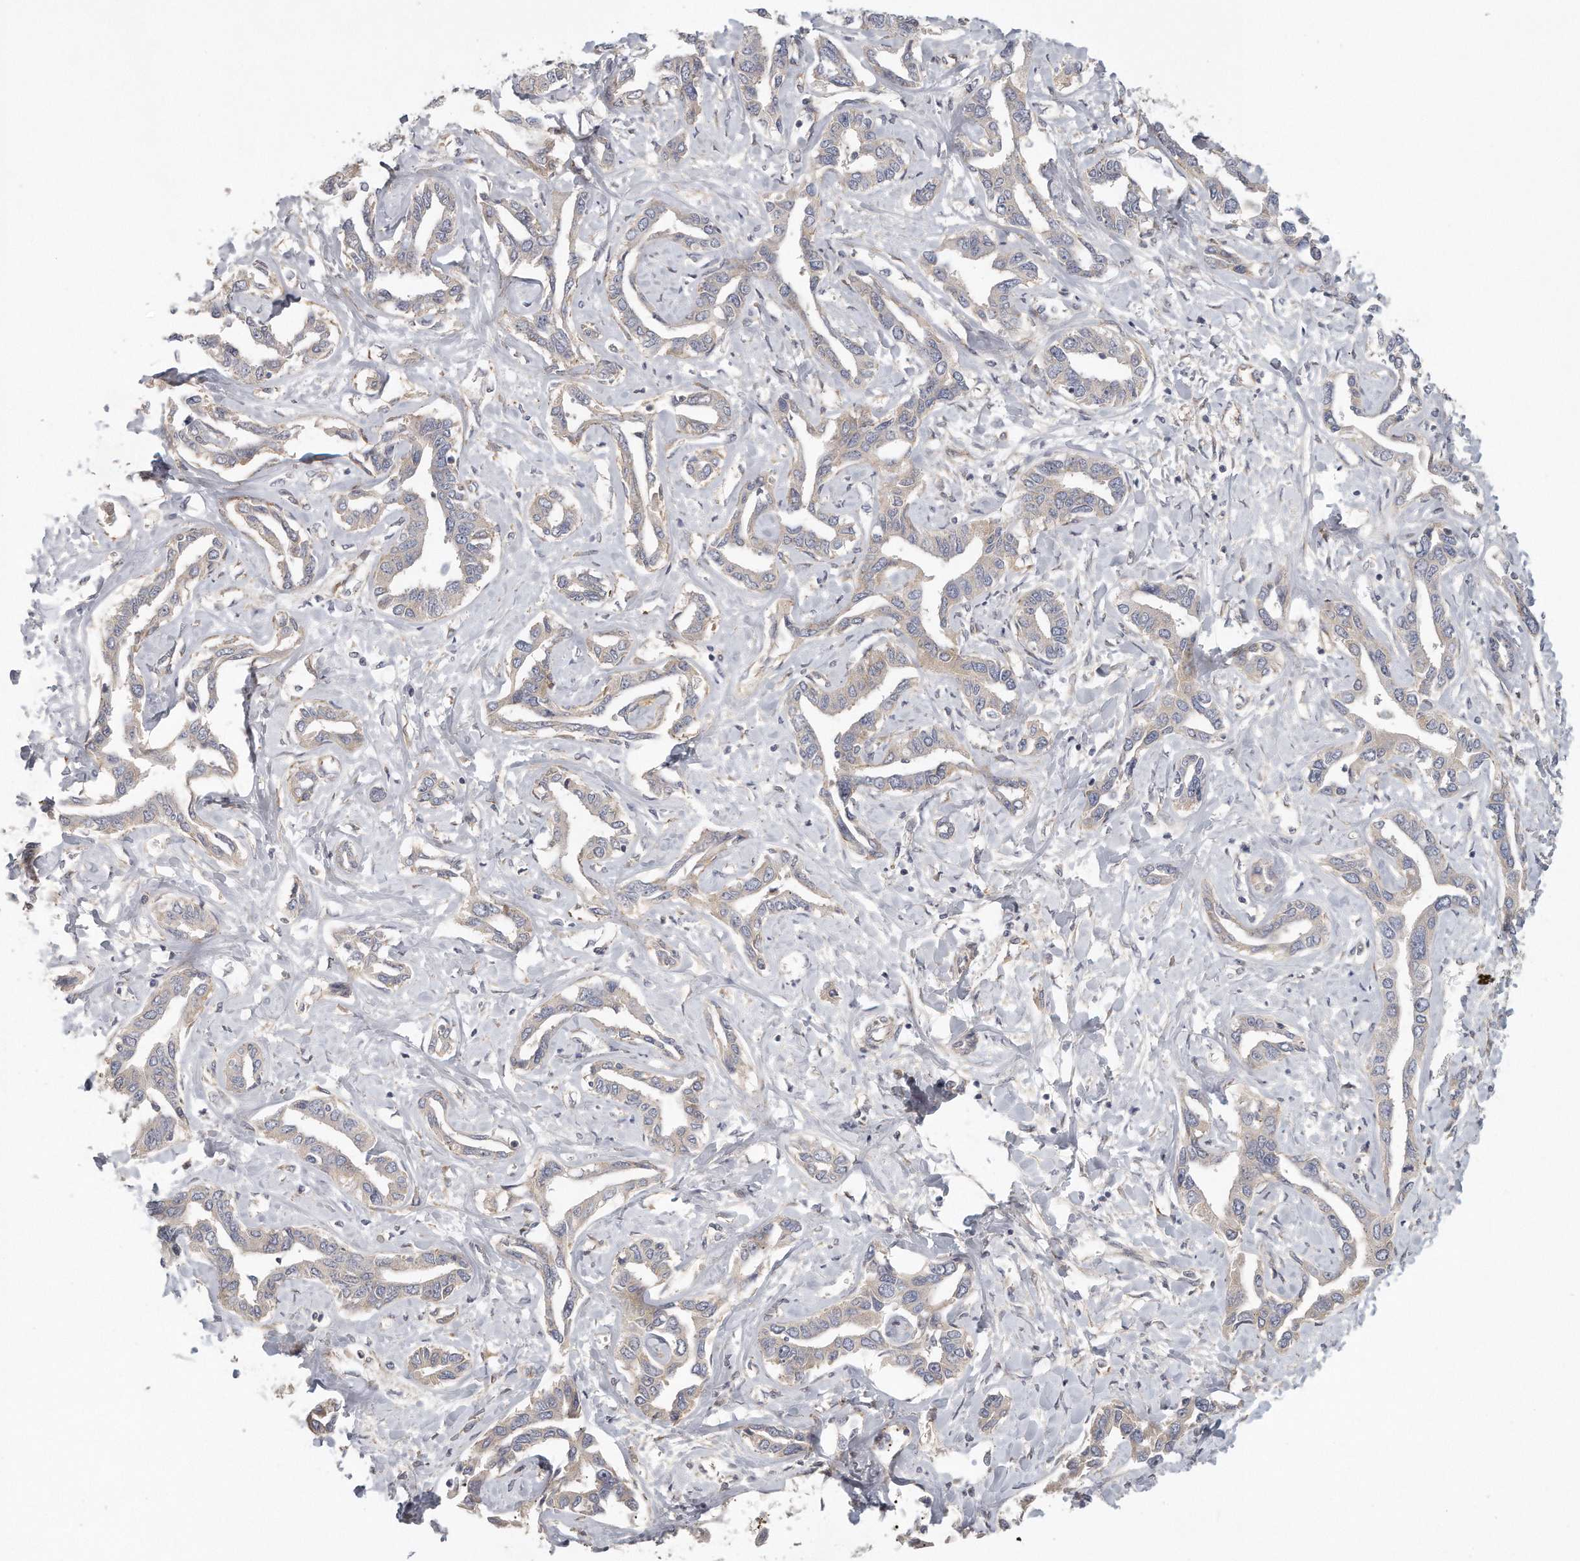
{"staining": {"intensity": "negative", "quantity": "none", "location": "none"}, "tissue": "liver cancer", "cell_type": "Tumor cells", "image_type": "cancer", "snomed": [{"axis": "morphology", "description": "Cholangiocarcinoma"}, {"axis": "topography", "description": "Liver"}], "caption": "An IHC photomicrograph of cholangiocarcinoma (liver) is shown. There is no staining in tumor cells of cholangiocarcinoma (liver).", "gene": "MTERF4", "patient": {"sex": "male", "age": 59}}